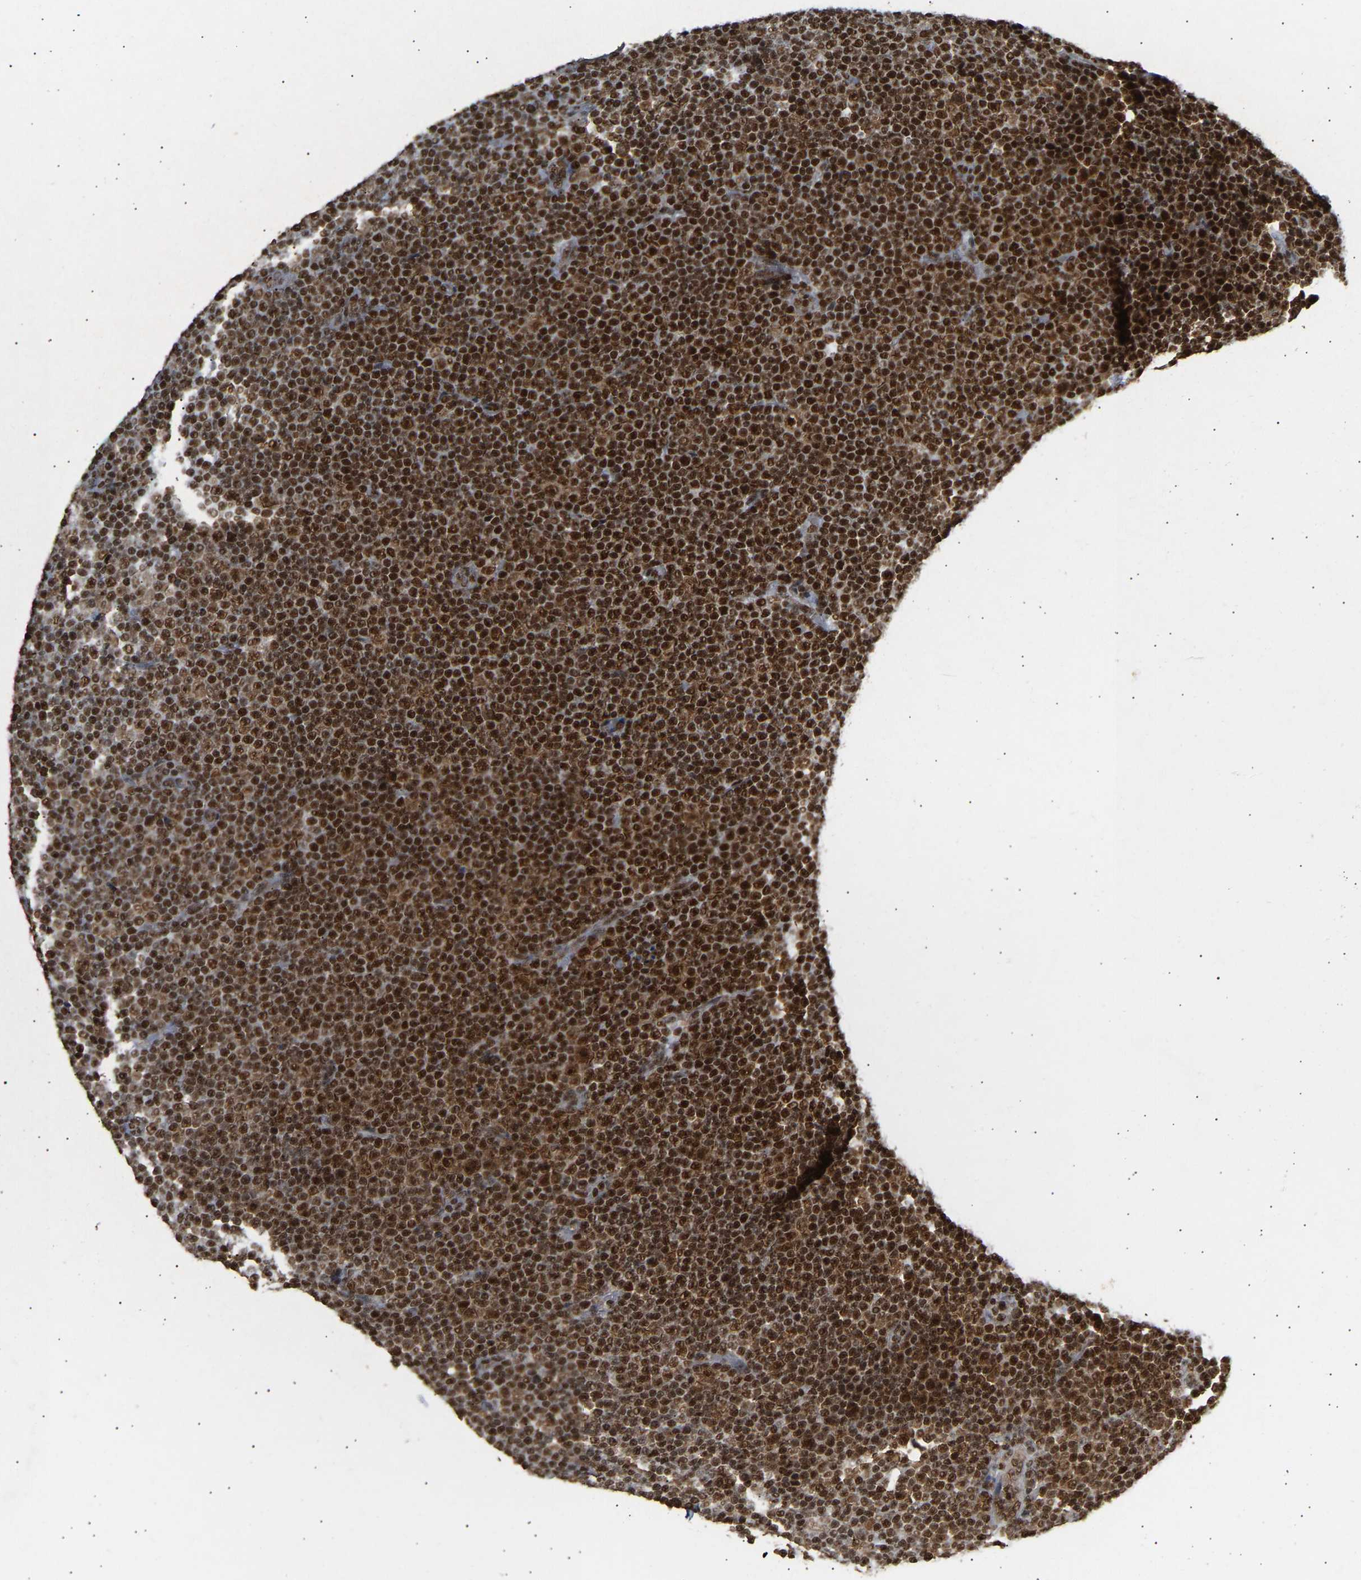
{"staining": {"intensity": "strong", "quantity": ">75%", "location": "nuclear"}, "tissue": "lymphoma", "cell_type": "Tumor cells", "image_type": "cancer", "snomed": [{"axis": "morphology", "description": "Malignant lymphoma, non-Hodgkin's type, Low grade"}, {"axis": "topography", "description": "Lymph node"}], "caption": "Immunohistochemistry micrograph of human malignant lymphoma, non-Hodgkin's type (low-grade) stained for a protein (brown), which shows high levels of strong nuclear expression in approximately >75% of tumor cells.", "gene": "ALYREF", "patient": {"sex": "female", "age": 67}}